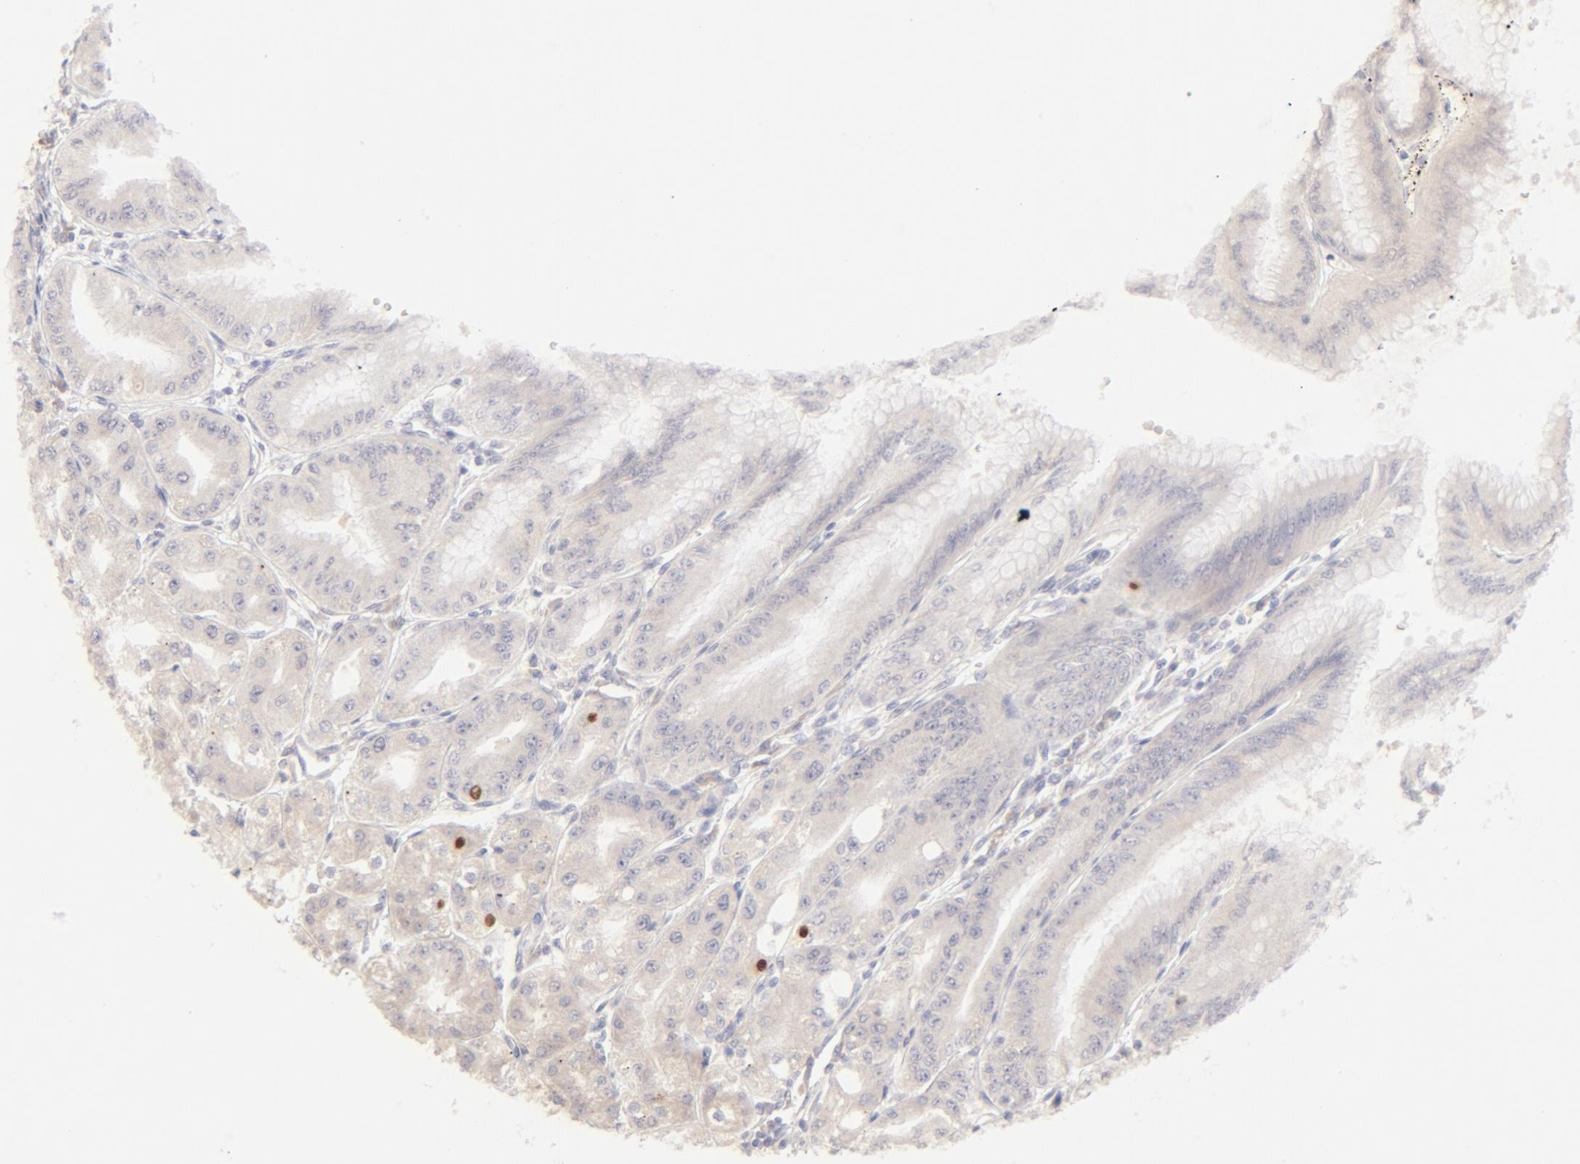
{"staining": {"intensity": "moderate", "quantity": ">75%", "location": "cytoplasmic/membranous"}, "tissue": "stomach", "cell_type": "Glandular cells", "image_type": "normal", "snomed": [{"axis": "morphology", "description": "Normal tissue, NOS"}, {"axis": "topography", "description": "Stomach, lower"}], "caption": "Immunohistochemistry of normal human stomach exhibits medium levels of moderate cytoplasmic/membranous expression in approximately >75% of glandular cells. (DAB (3,3'-diaminobenzidine) IHC with brightfield microscopy, high magnification).", "gene": "NKX2", "patient": {"sex": "male", "age": 71}}